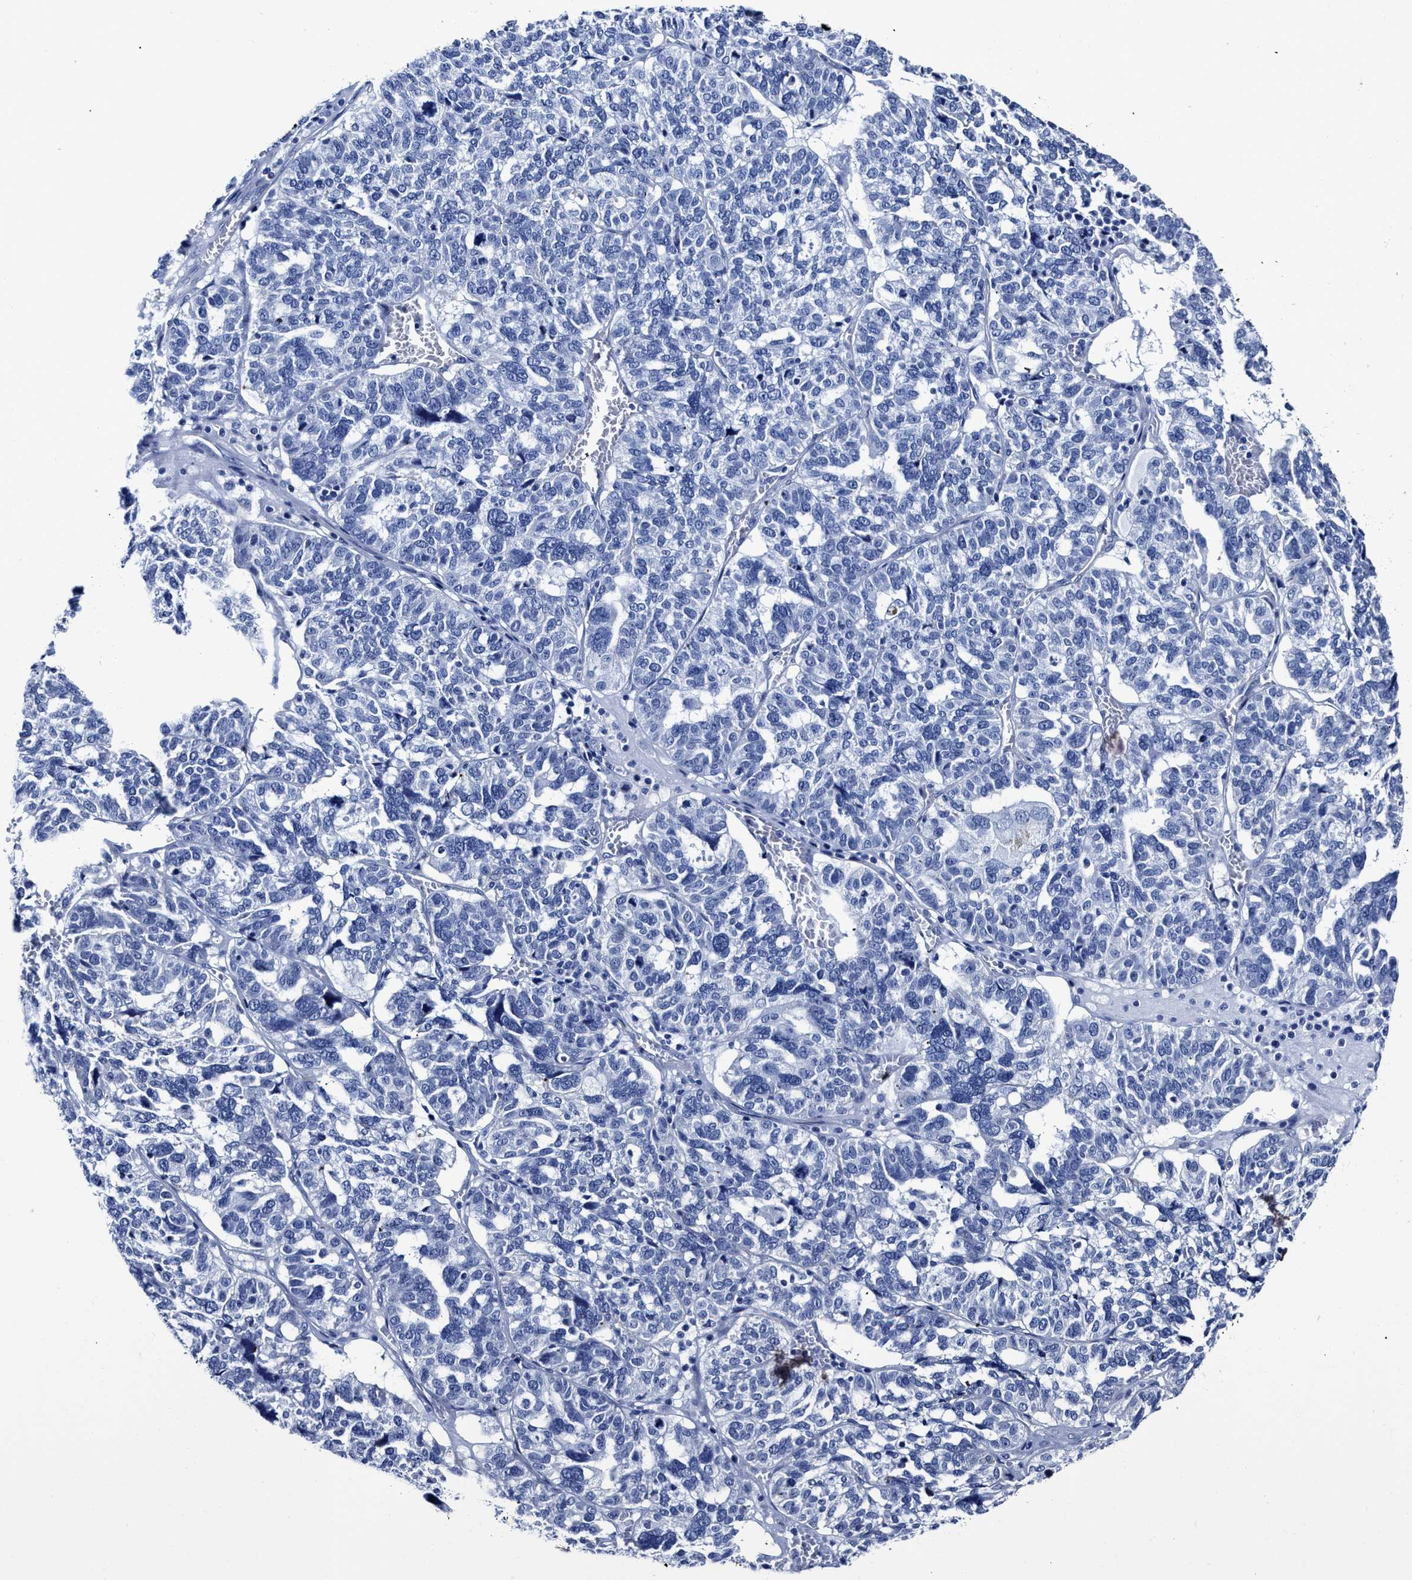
{"staining": {"intensity": "negative", "quantity": "none", "location": "none"}, "tissue": "ovarian cancer", "cell_type": "Tumor cells", "image_type": "cancer", "snomed": [{"axis": "morphology", "description": "Cystadenocarcinoma, serous, NOS"}, {"axis": "topography", "description": "Ovary"}], "caption": "Tumor cells show no significant protein positivity in serous cystadenocarcinoma (ovarian).", "gene": "KCNMB3", "patient": {"sex": "female", "age": 59}}